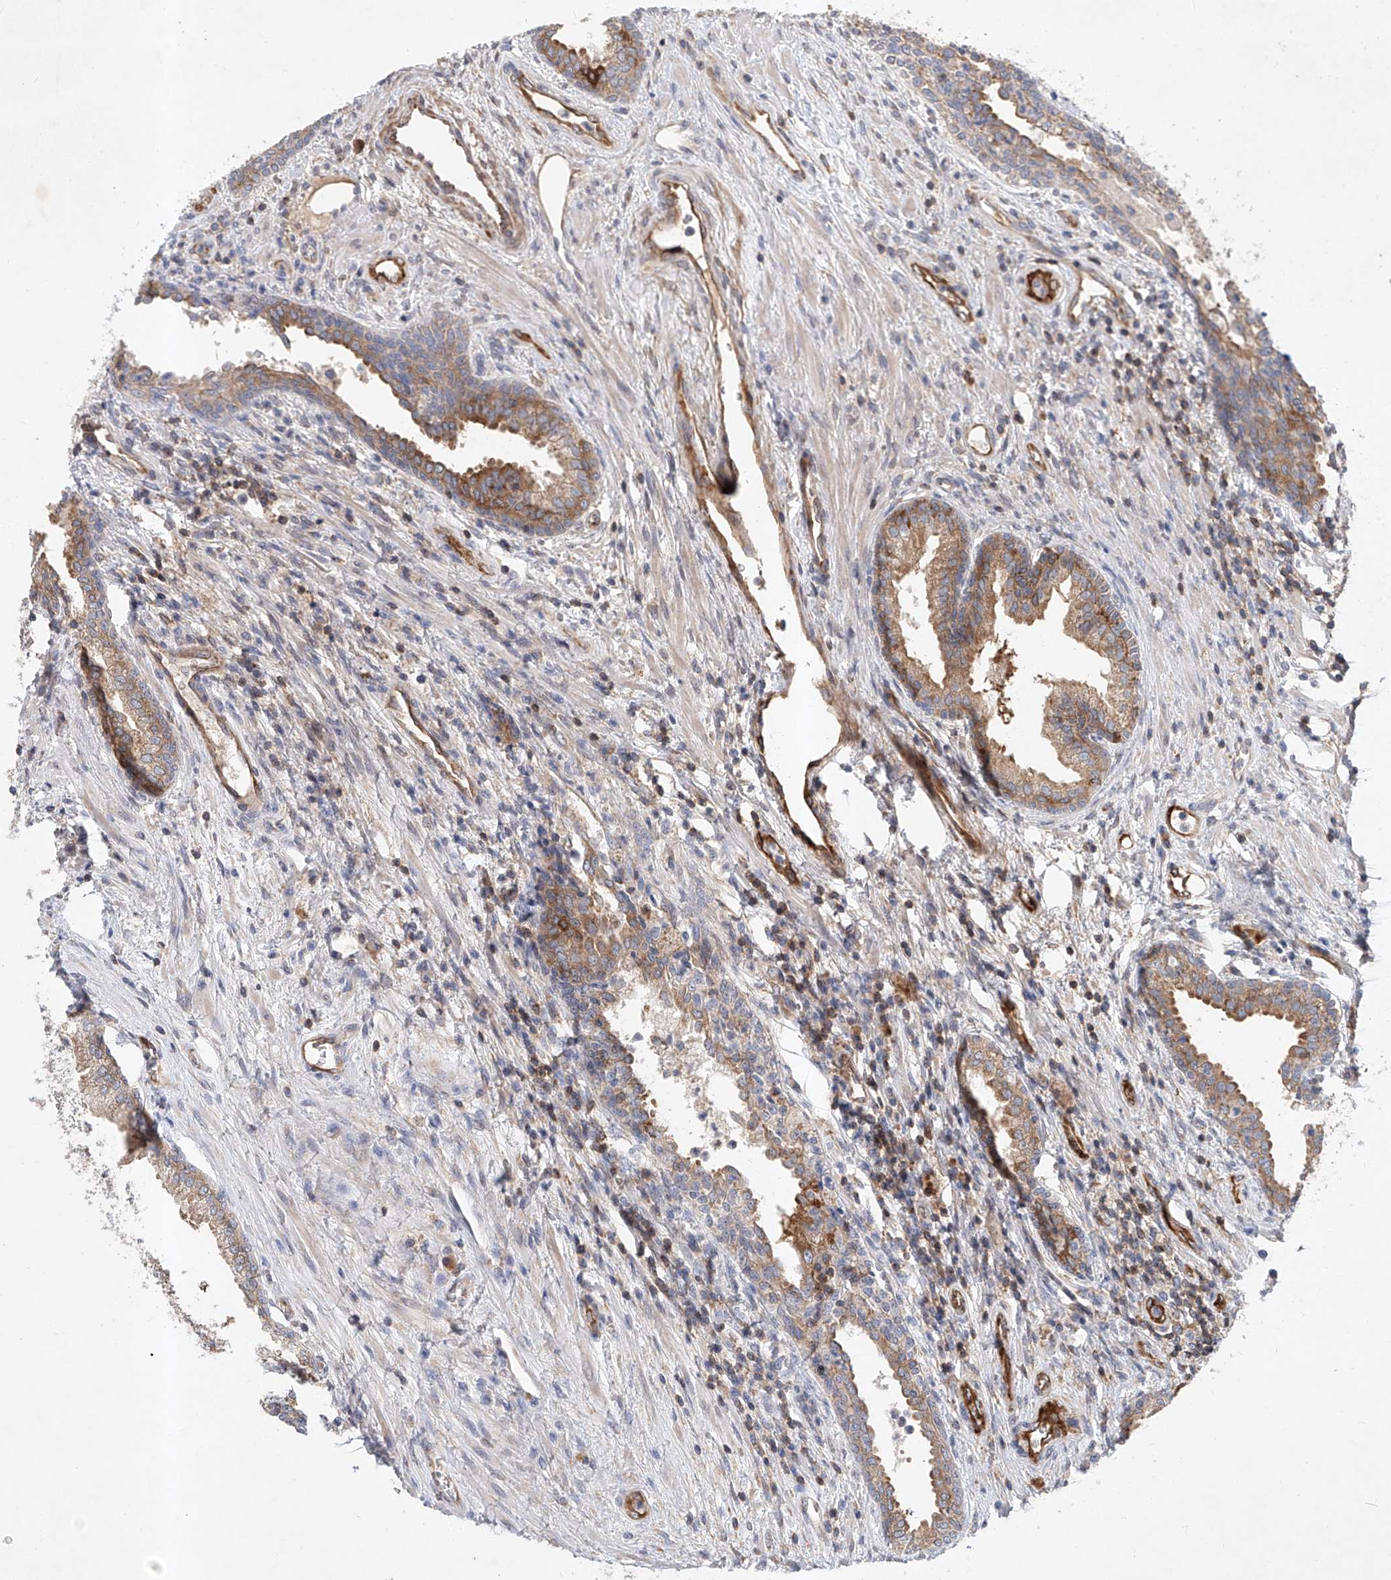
{"staining": {"intensity": "moderate", "quantity": "<25%", "location": "cytoplasmic/membranous"}, "tissue": "prostate", "cell_type": "Glandular cells", "image_type": "normal", "snomed": [{"axis": "morphology", "description": "Normal tissue, NOS"}, {"axis": "topography", "description": "Prostate"}], "caption": "Moderate cytoplasmic/membranous staining is present in approximately <25% of glandular cells in benign prostate. The staining was performed using DAB (3,3'-diaminobenzidine) to visualize the protein expression in brown, while the nuclei were stained in blue with hematoxylin (Magnification: 20x).", "gene": "CARMIL1", "patient": {"sex": "male", "age": 76}}